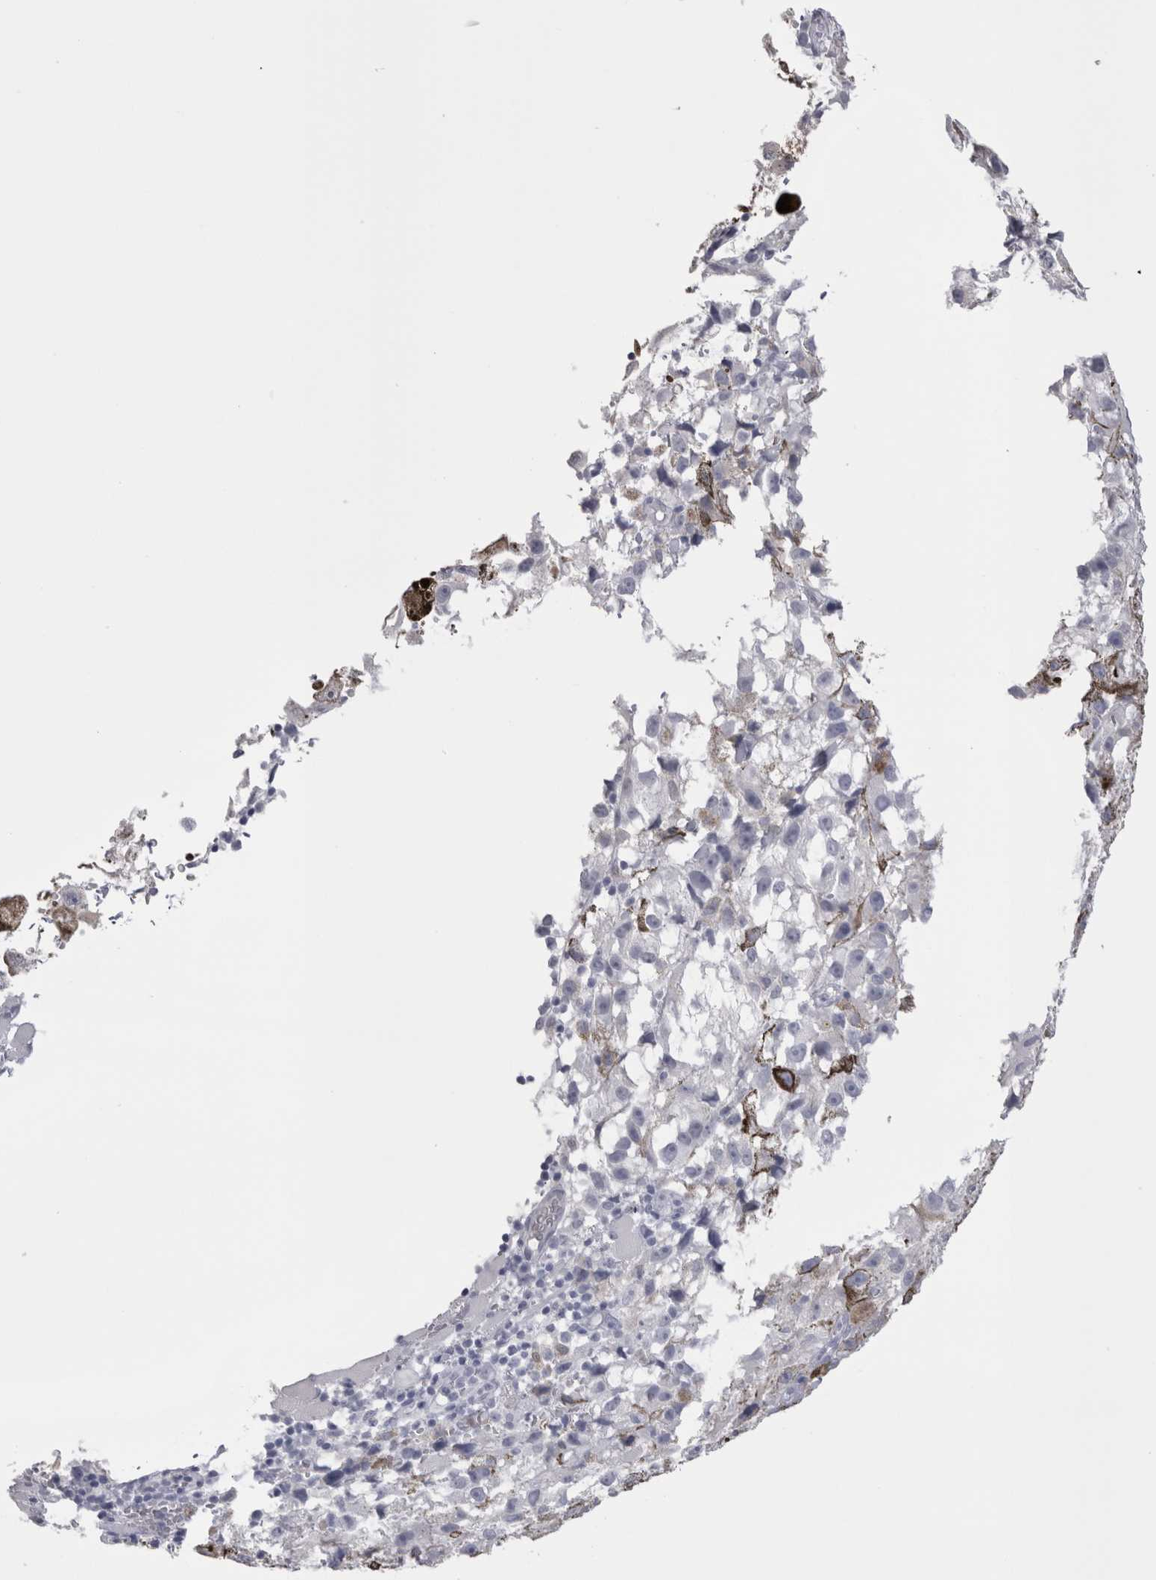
{"staining": {"intensity": "negative", "quantity": "none", "location": "none"}, "tissue": "melanoma", "cell_type": "Tumor cells", "image_type": "cancer", "snomed": [{"axis": "morphology", "description": "Malignant melanoma, NOS"}, {"axis": "topography", "description": "Skin"}], "caption": "The histopathology image demonstrates no significant staining in tumor cells of melanoma. The staining was performed using DAB (3,3'-diaminobenzidine) to visualize the protein expression in brown, while the nuclei were stained in blue with hematoxylin (Magnification: 20x).", "gene": "SUCNR1", "patient": {"sex": "female", "age": 104}}